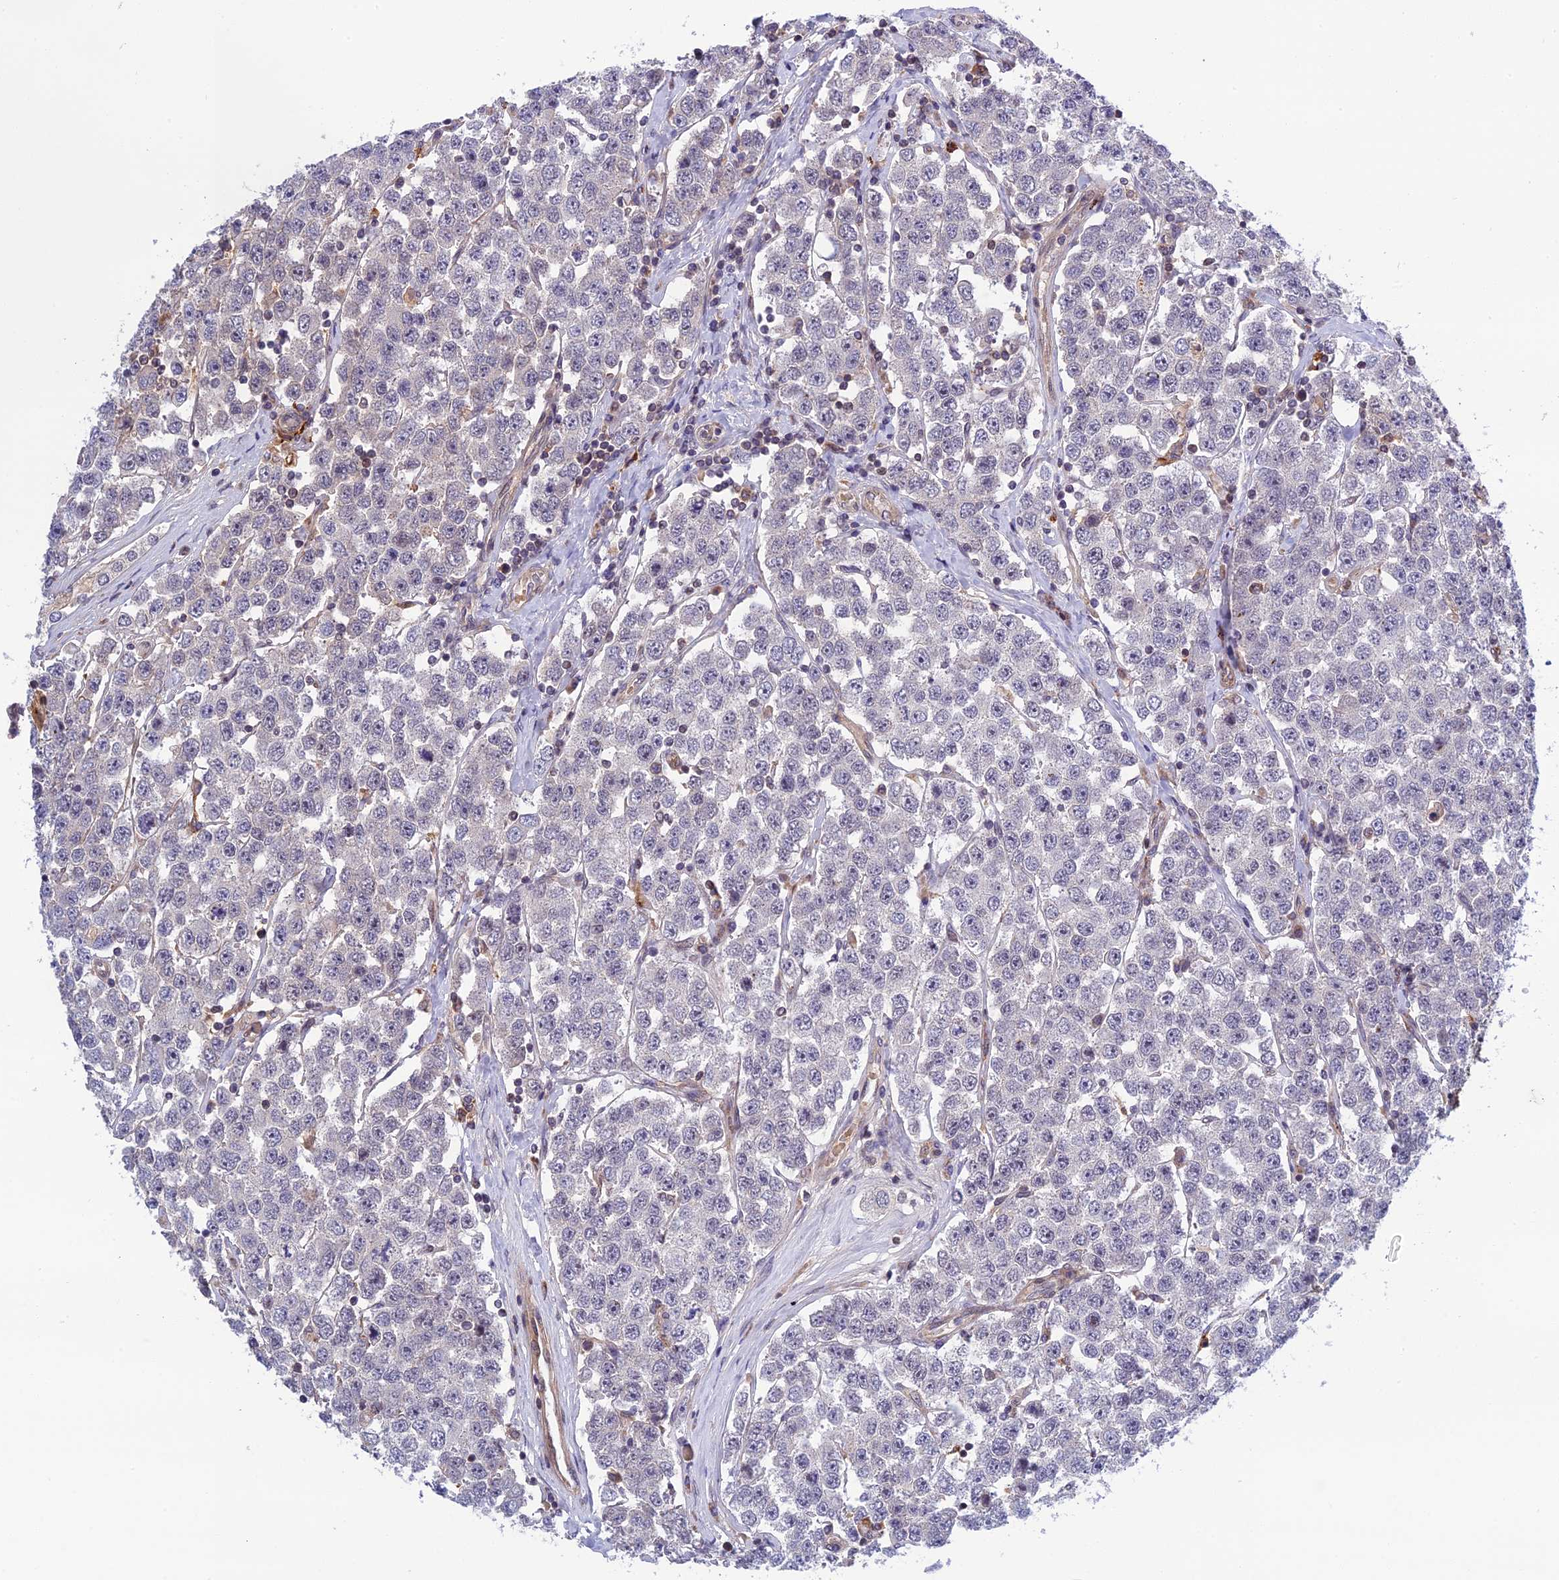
{"staining": {"intensity": "weak", "quantity": "25%-75%", "location": "nuclear"}, "tissue": "testis cancer", "cell_type": "Tumor cells", "image_type": "cancer", "snomed": [{"axis": "morphology", "description": "Seminoma, NOS"}, {"axis": "topography", "description": "Testis"}], "caption": "Tumor cells demonstrate low levels of weak nuclear staining in about 25%-75% of cells in human testis seminoma. (brown staining indicates protein expression, while blue staining denotes nuclei).", "gene": "REXO1", "patient": {"sex": "male", "age": 28}}